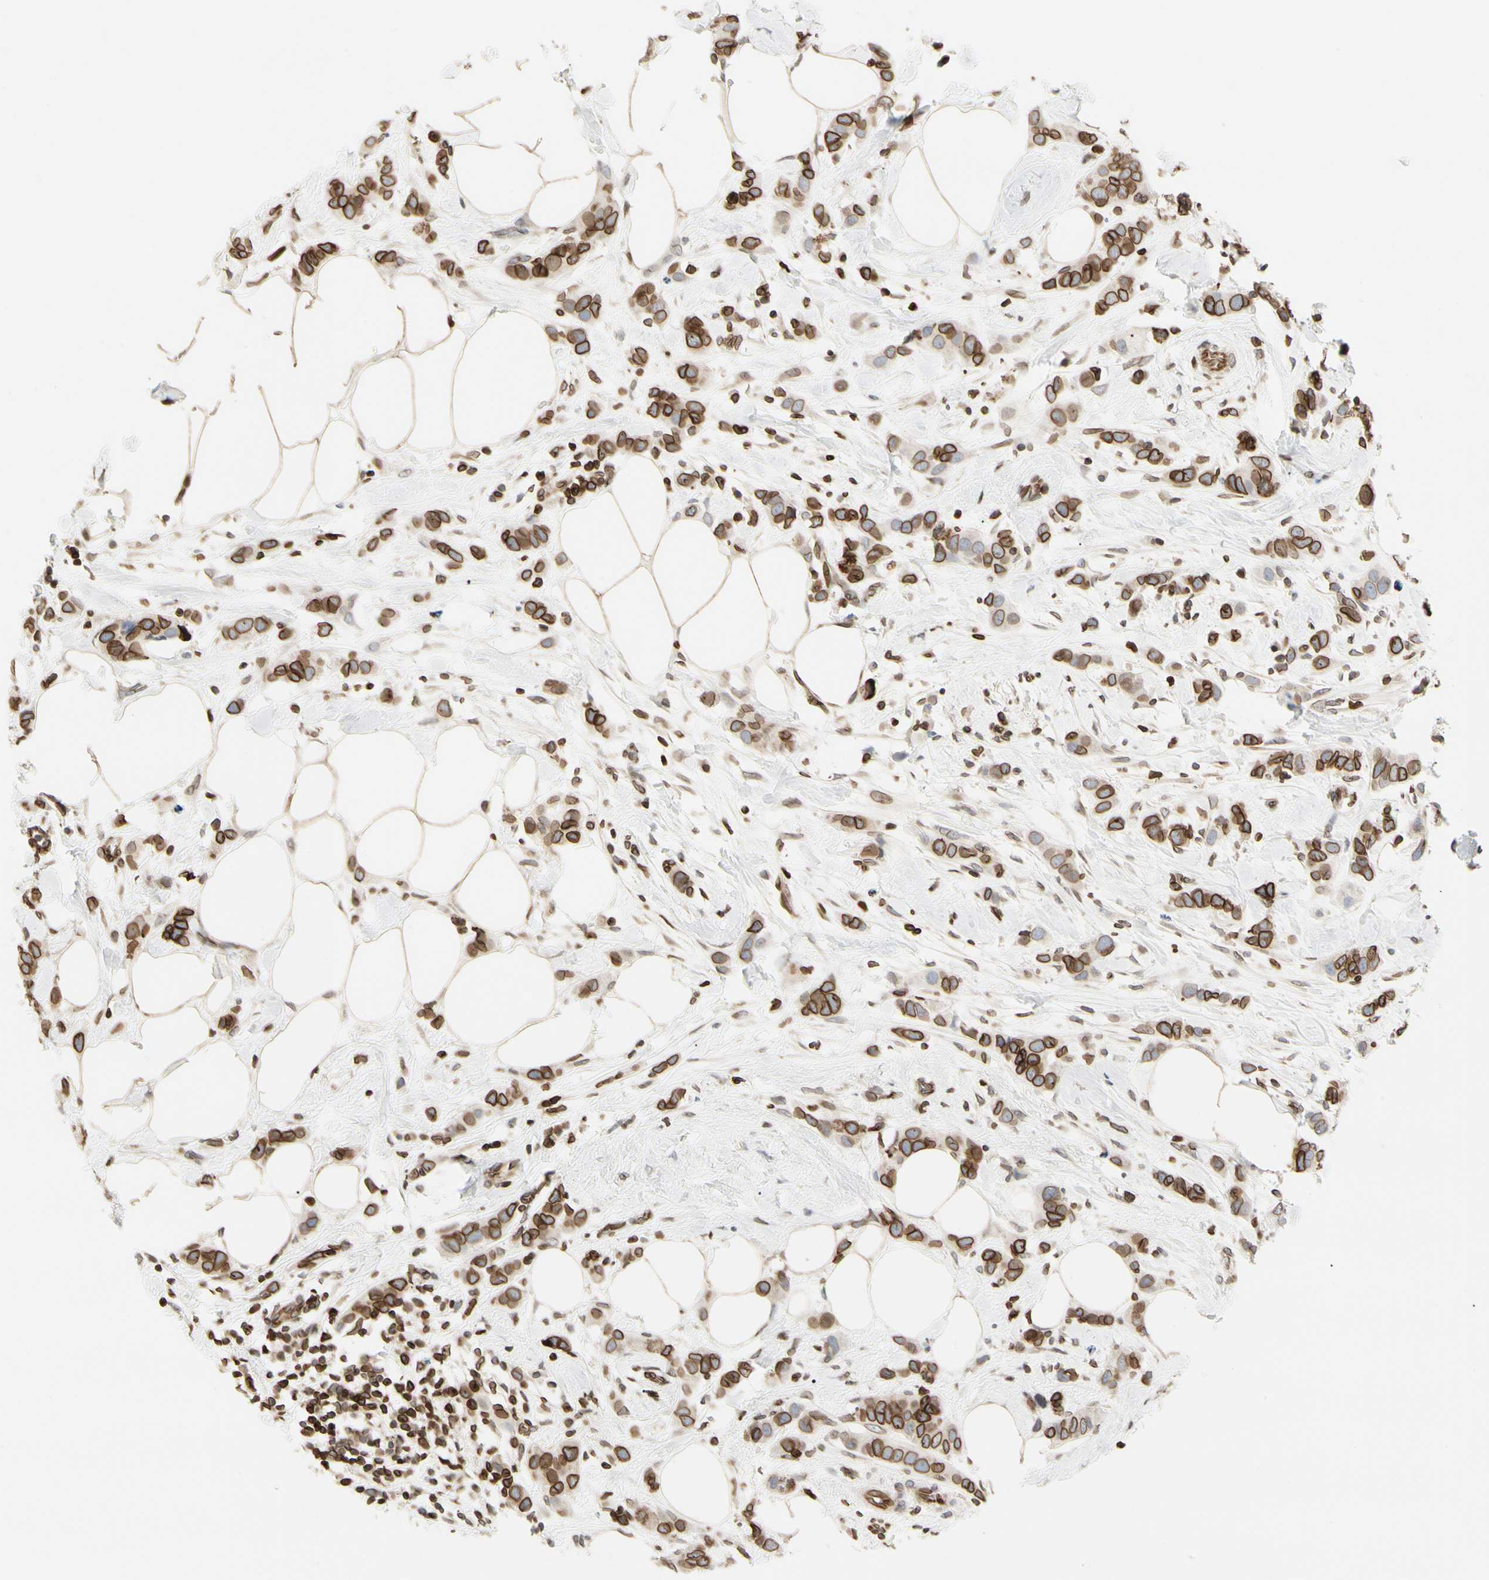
{"staining": {"intensity": "strong", "quantity": ">75%", "location": "cytoplasmic/membranous,nuclear"}, "tissue": "breast cancer", "cell_type": "Tumor cells", "image_type": "cancer", "snomed": [{"axis": "morphology", "description": "Normal tissue, NOS"}, {"axis": "morphology", "description": "Duct carcinoma"}, {"axis": "topography", "description": "Breast"}], "caption": "Breast cancer was stained to show a protein in brown. There is high levels of strong cytoplasmic/membranous and nuclear staining in approximately >75% of tumor cells.", "gene": "TMPO", "patient": {"sex": "female", "age": 50}}